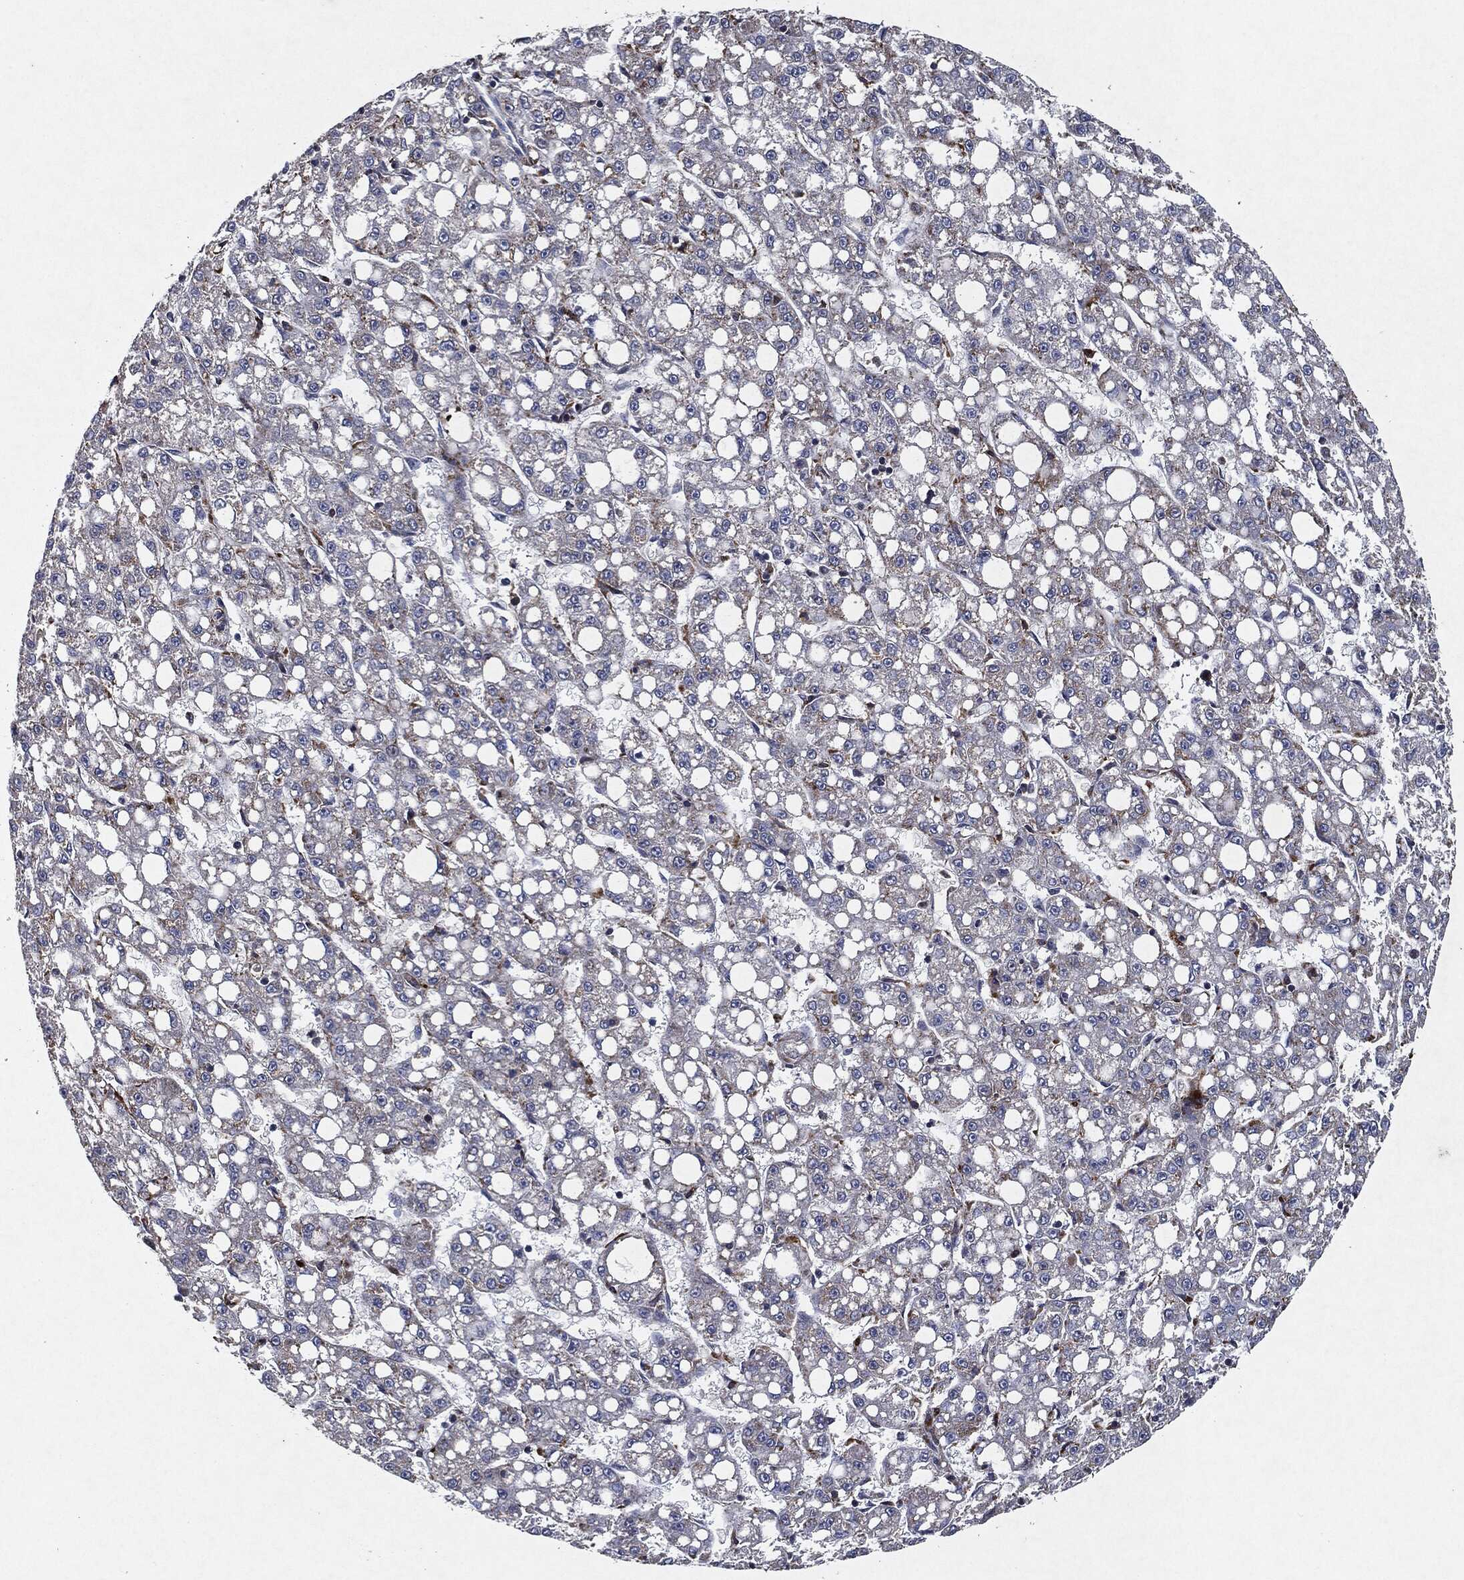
{"staining": {"intensity": "moderate", "quantity": "<25%", "location": "cytoplasmic/membranous"}, "tissue": "liver cancer", "cell_type": "Tumor cells", "image_type": "cancer", "snomed": [{"axis": "morphology", "description": "Carcinoma, Hepatocellular, NOS"}, {"axis": "topography", "description": "Liver"}], "caption": "There is low levels of moderate cytoplasmic/membranous positivity in tumor cells of liver cancer (hepatocellular carcinoma), as demonstrated by immunohistochemical staining (brown color).", "gene": "SLC31A2", "patient": {"sex": "female", "age": 65}}